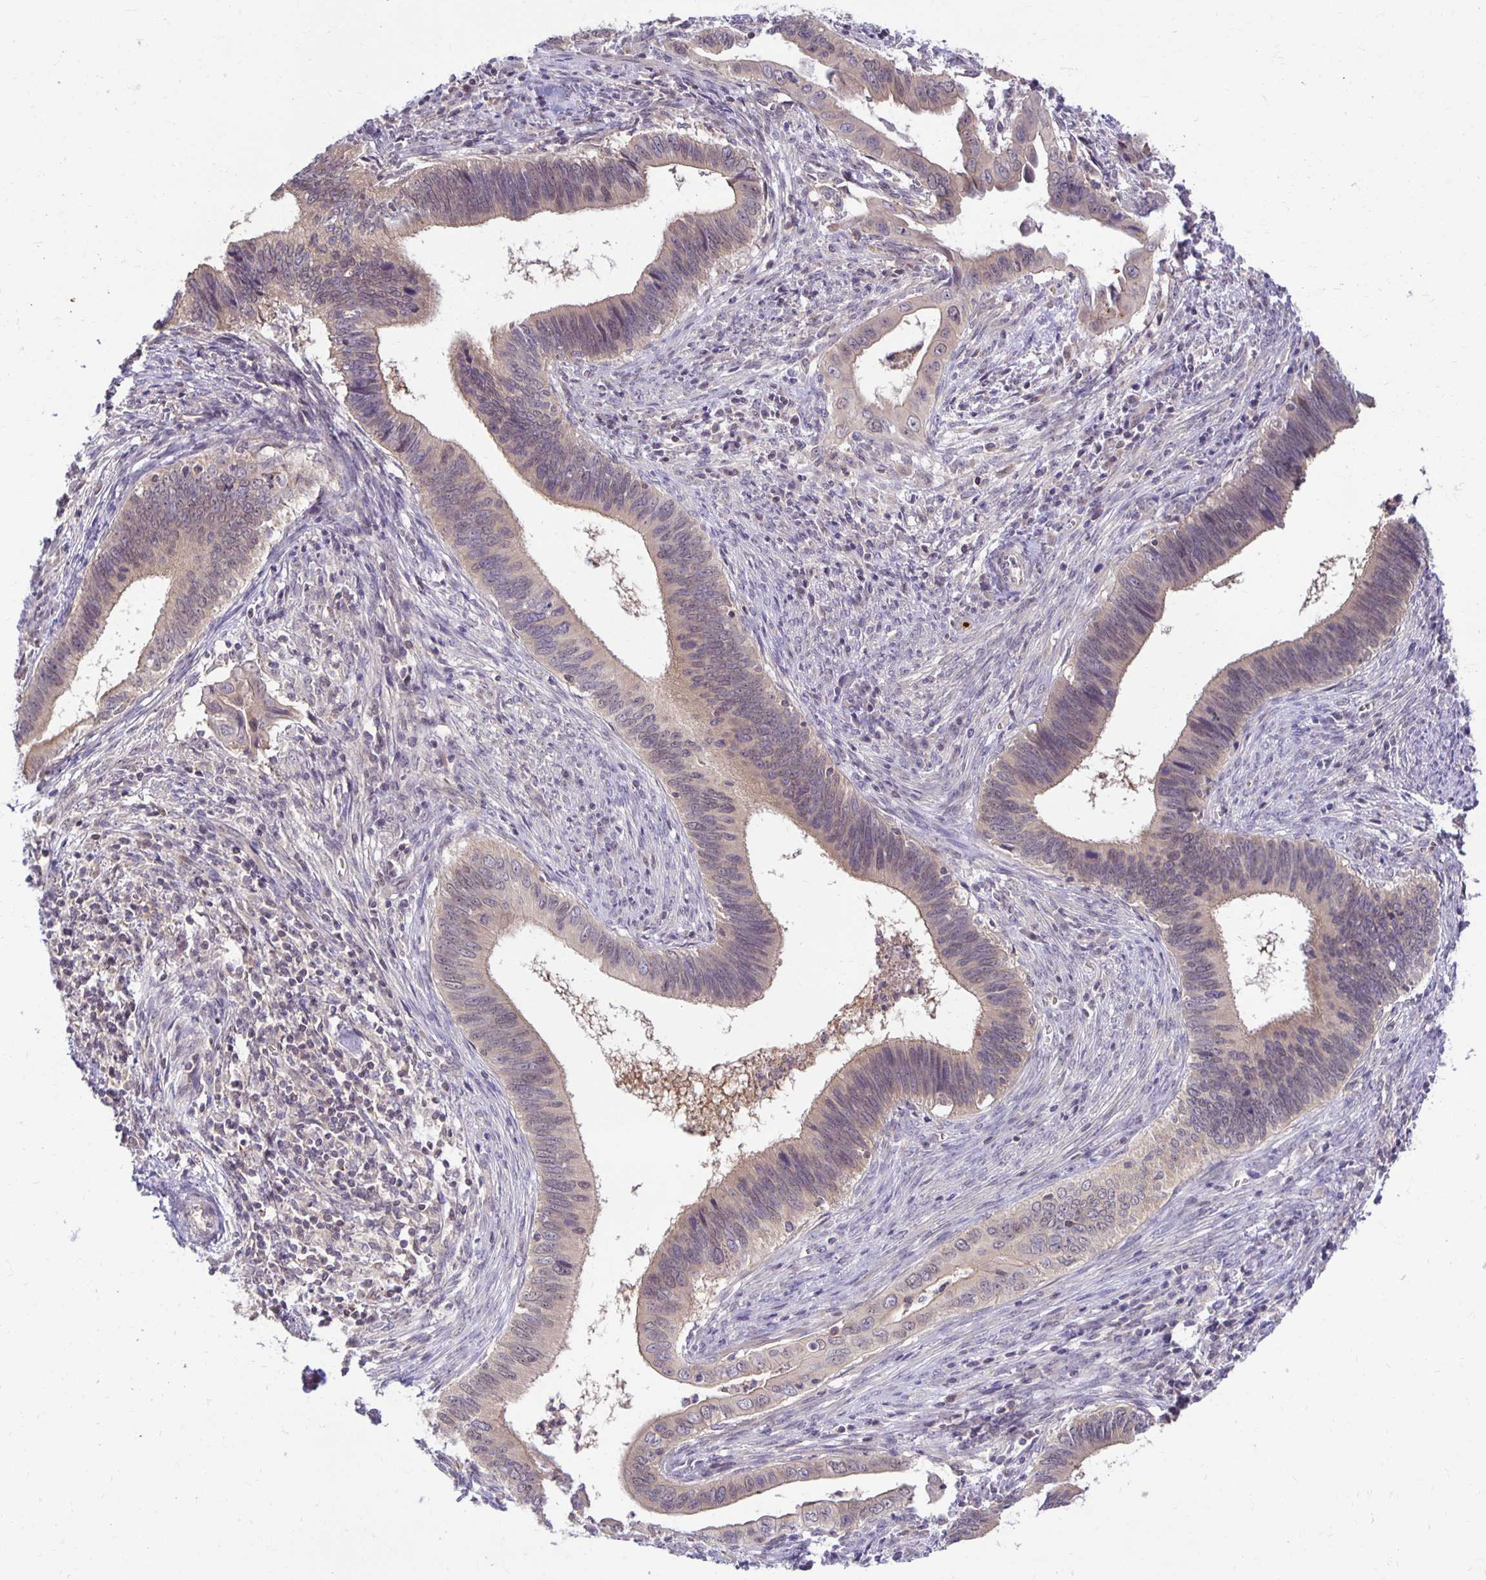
{"staining": {"intensity": "weak", "quantity": ">75%", "location": "cytoplasmic/membranous"}, "tissue": "cervical cancer", "cell_type": "Tumor cells", "image_type": "cancer", "snomed": [{"axis": "morphology", "description": "Adenocarcinoma, NOS"}, {"axis": "topography", "description": "Cervix"}], "caption": "Adenocarcinoma (cervical) was stained to show a protein in brown. There is low levels of weak cytoplasmic/membranous expression in approximately >75% of tumor cells.", "gene": "MIEN1", "patient": {"sex": "female", "age": 42}}